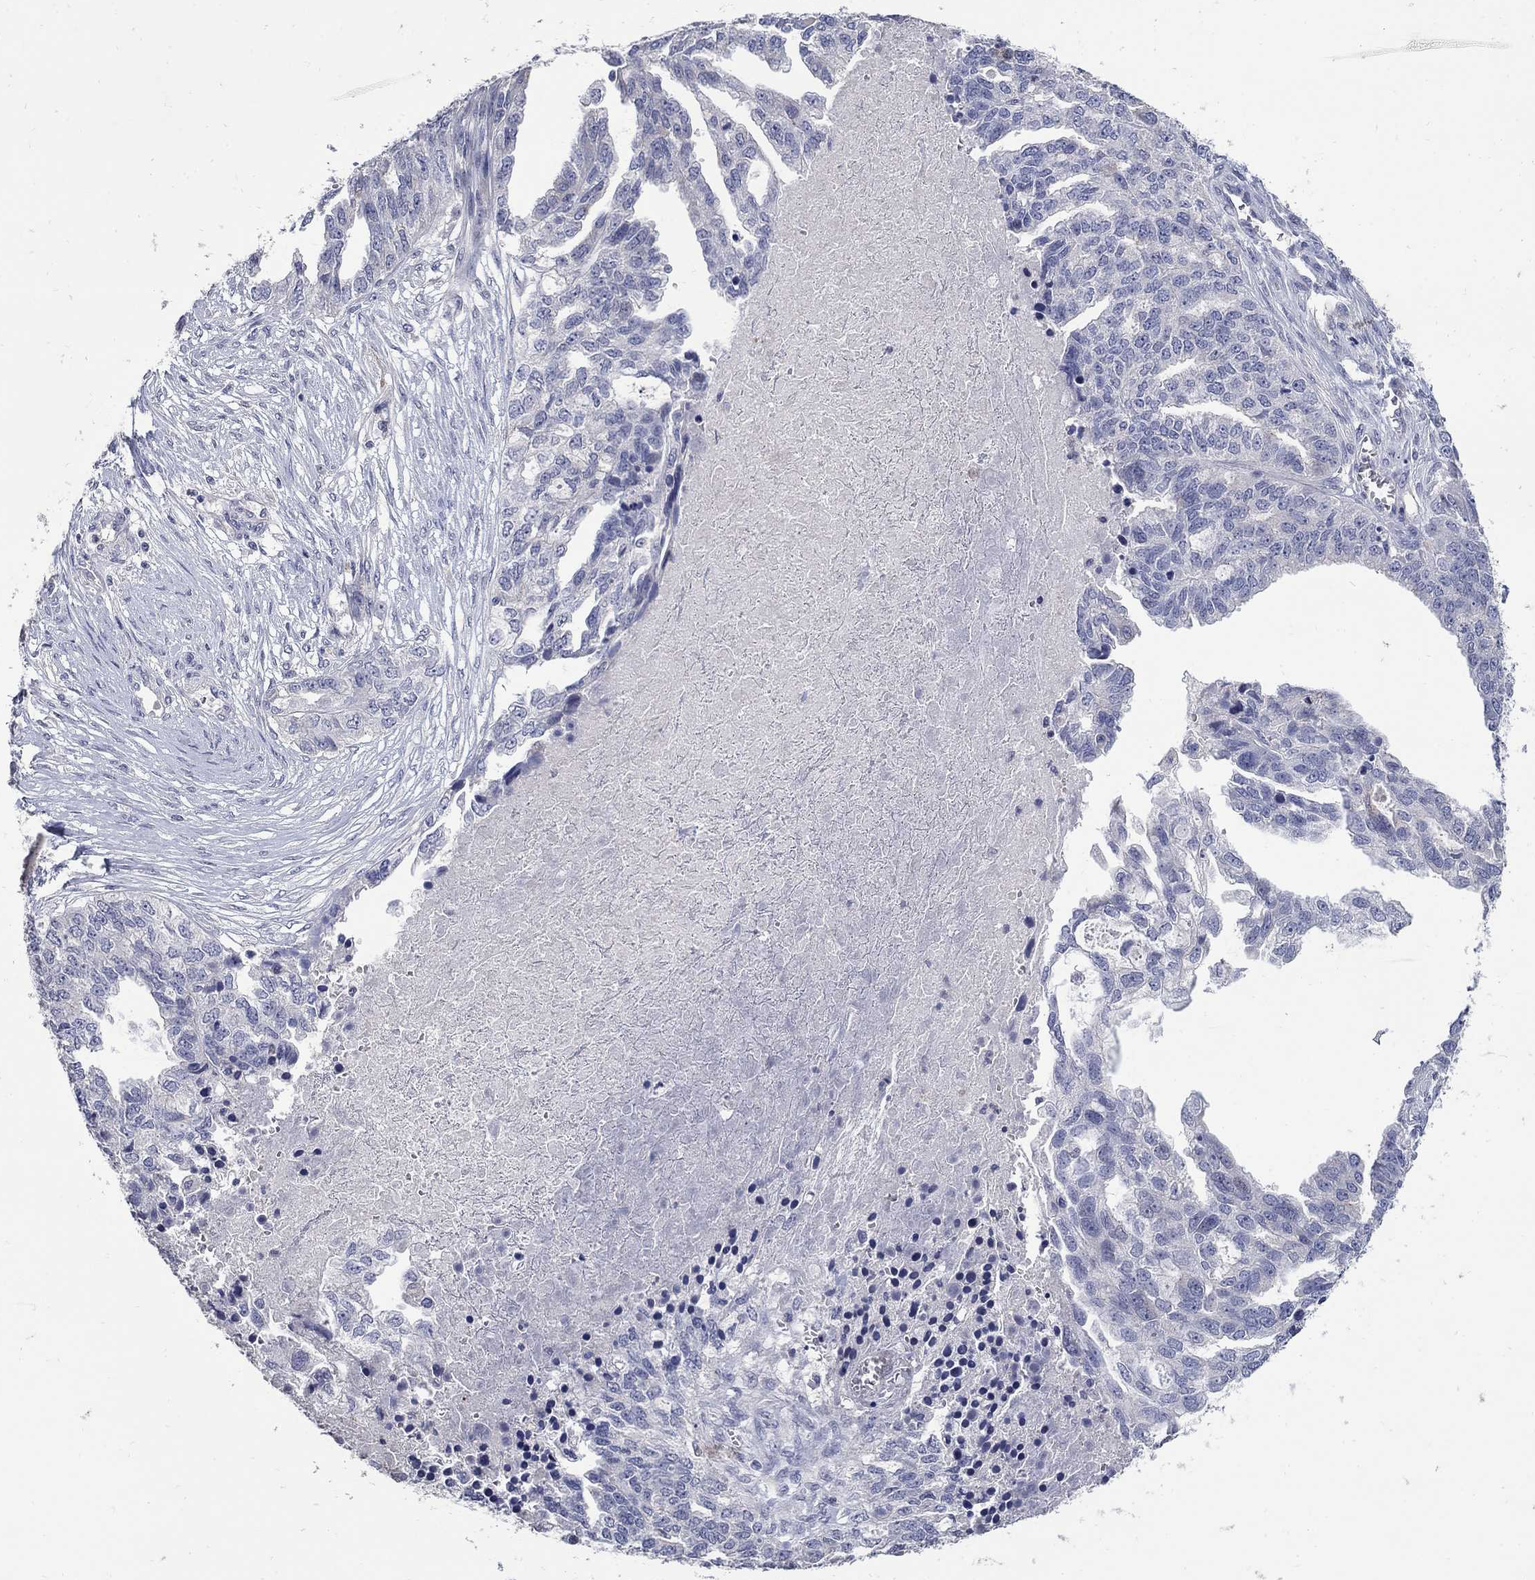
{"staining": {"intensity": "negative", "quantity": "none", "location": "none"}, "tissue": "ovarian cancer", "cell_type": "Tumor cells", "image_type": "cancer", "snomed": [{"axis": "morphology", "description": "Cystadenocarcinoma, serous, NOS"}, {"axis": "topography", "description": "Ovary"}], "caption": "High power microscopy micrograph of an IHC histopathology image of ovarian cancer, revealing no significant expression in tumor cells.", "gene": "CETN1", "patient": {"sex": "female", "age": 51}}